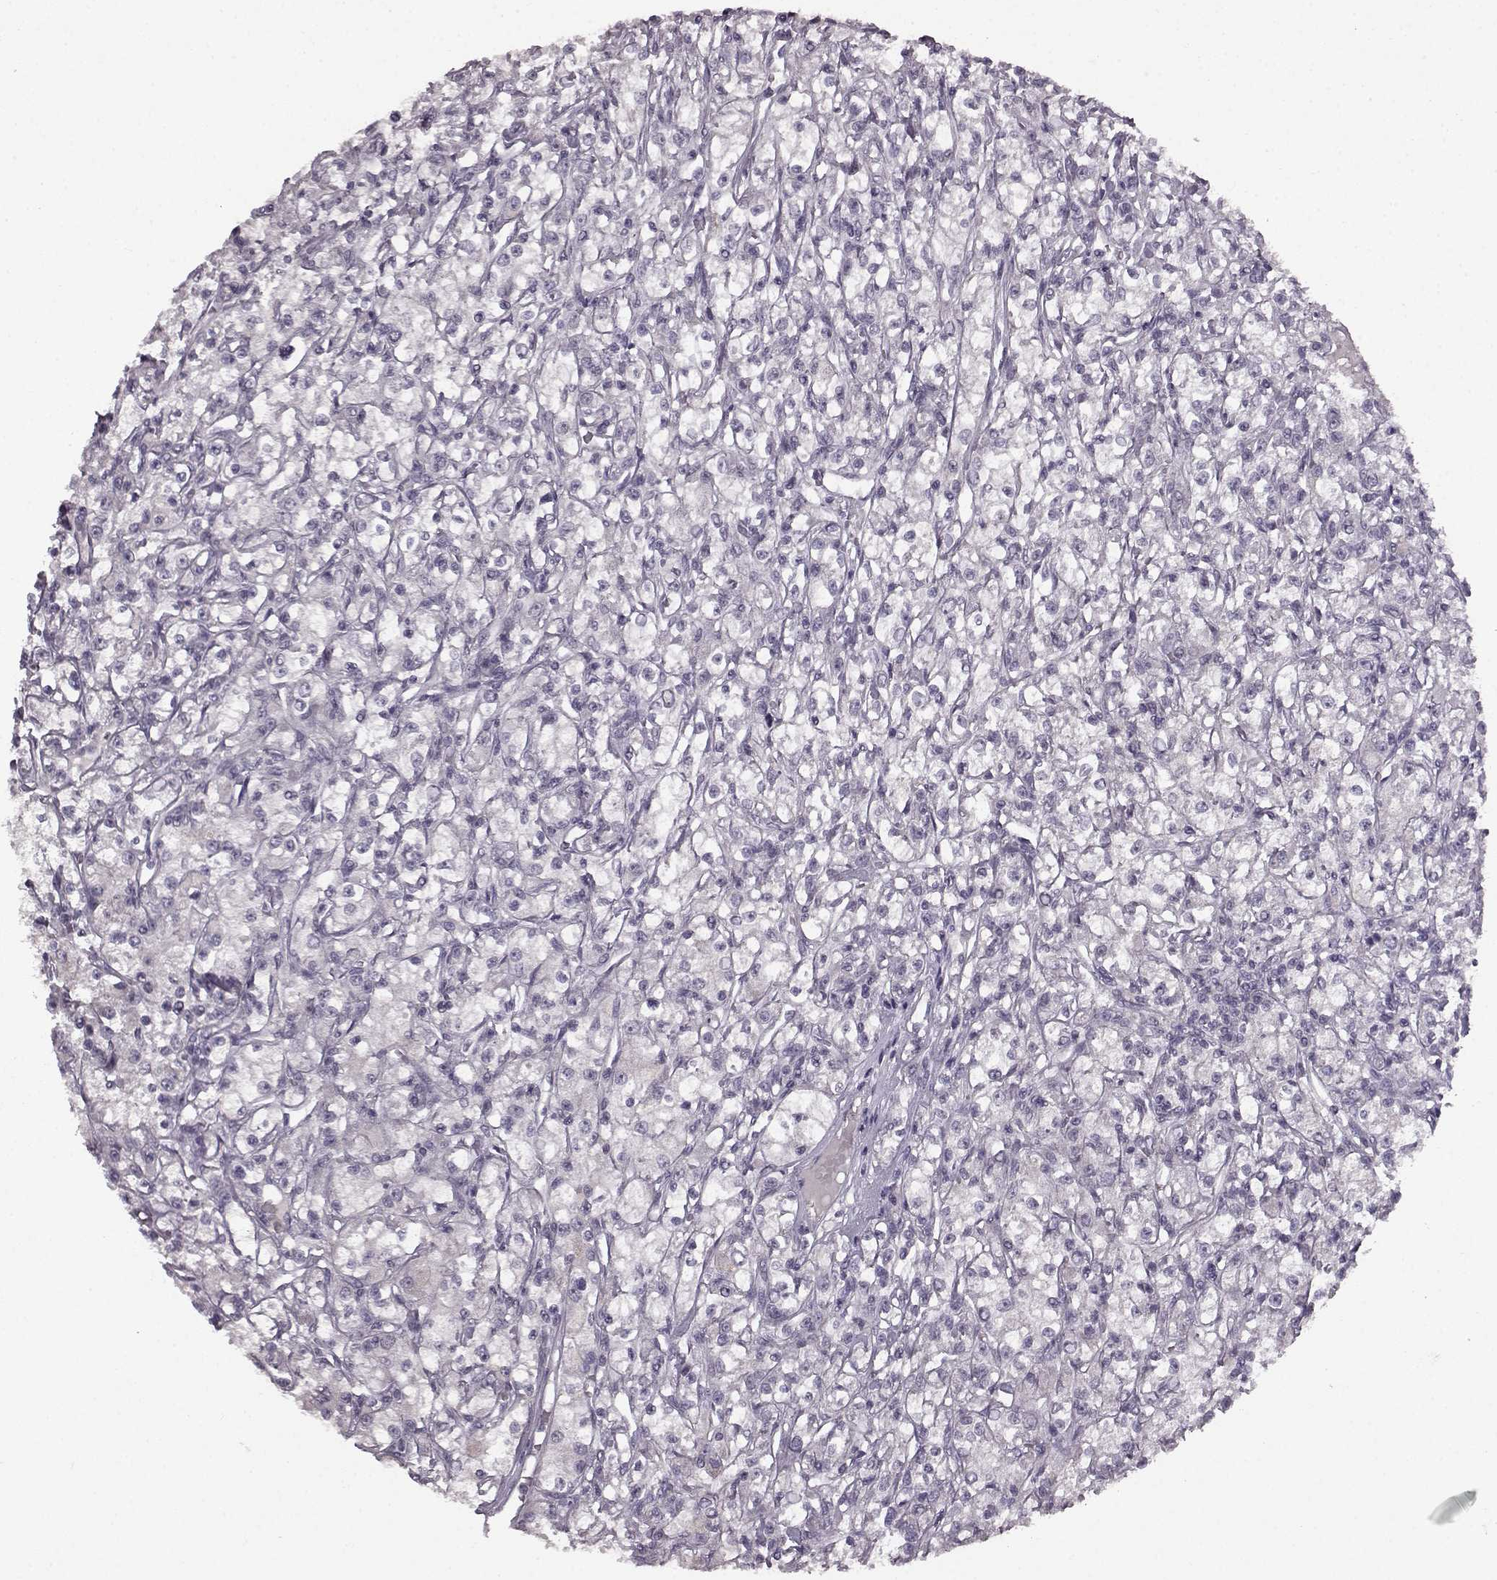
{"staining": {"intensity": "negative", "quantity": "none", "location": "none"}, "tissue": "renal cancer", "cell_type": "Tumor cells", "image_type": "cancer", "snomed": [{"axis": "morphology", "description": "Adenocarcinoma, NOS"}, {"axis": "topography", "description": "Kidney"}], "caption": "Adenocarcinoma (renal) was stained to show a protein in brown. There is no significant positivity in tumor cells.", "gene": "LHB", "patient": {"sex": "female", "age": 59}}